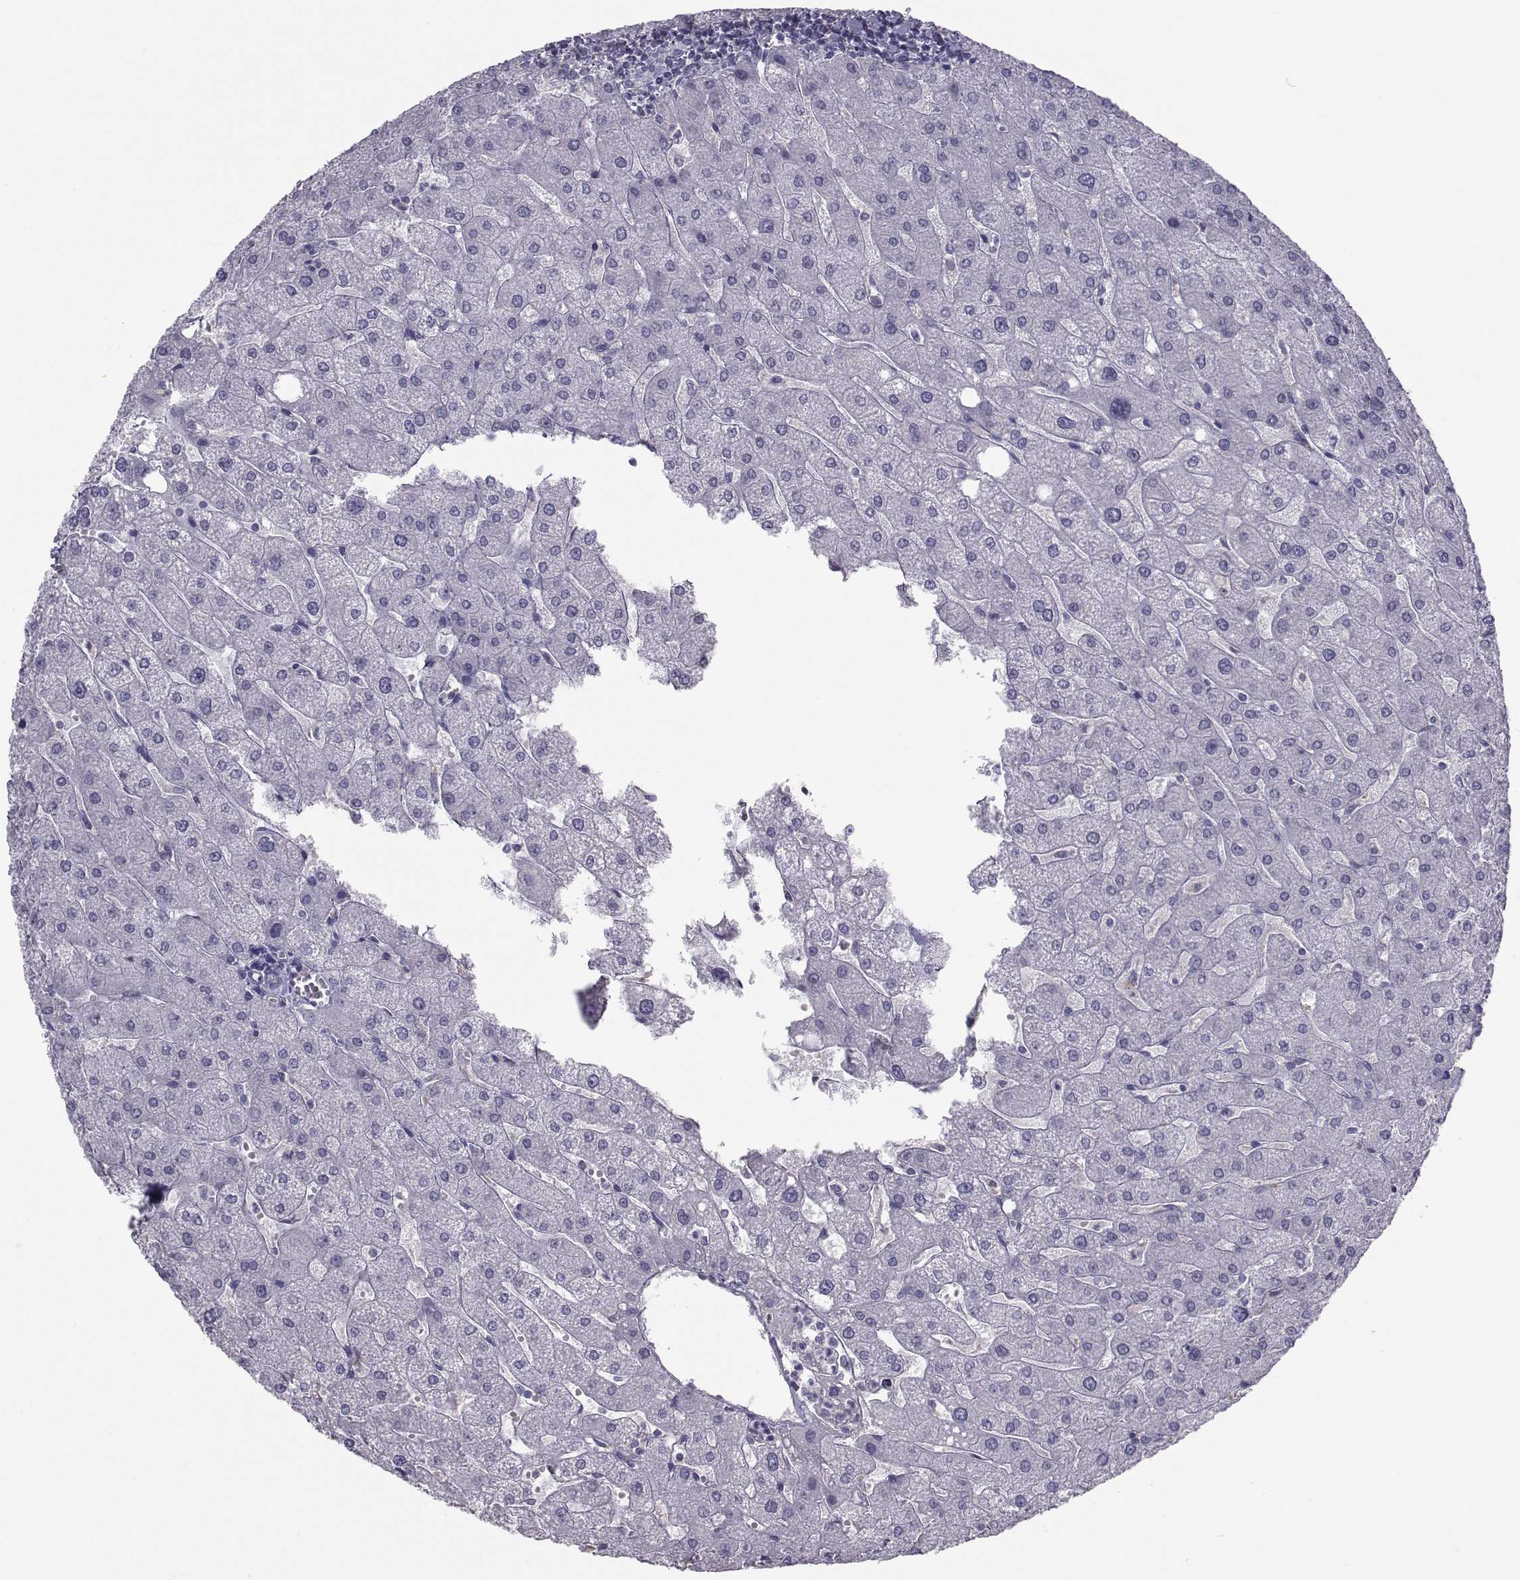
{"staining": {"intensity": "negative", "quantity": "none", "location": "none"}, "tissue": "liver", "cell_type": "Cholangiocytes", "image_type": "normal", "snomed": [{"axis": "morphology", "description": "Normal tissue, NOS"}, {"axis": "topography", "description": "Liver"}], "caption": "Human liver stained for a protein using immunohistochemistry shows no staining in cholangiocytes.", "gene": "GARIN3", "patient": {"sex": "male", "age": 67}}